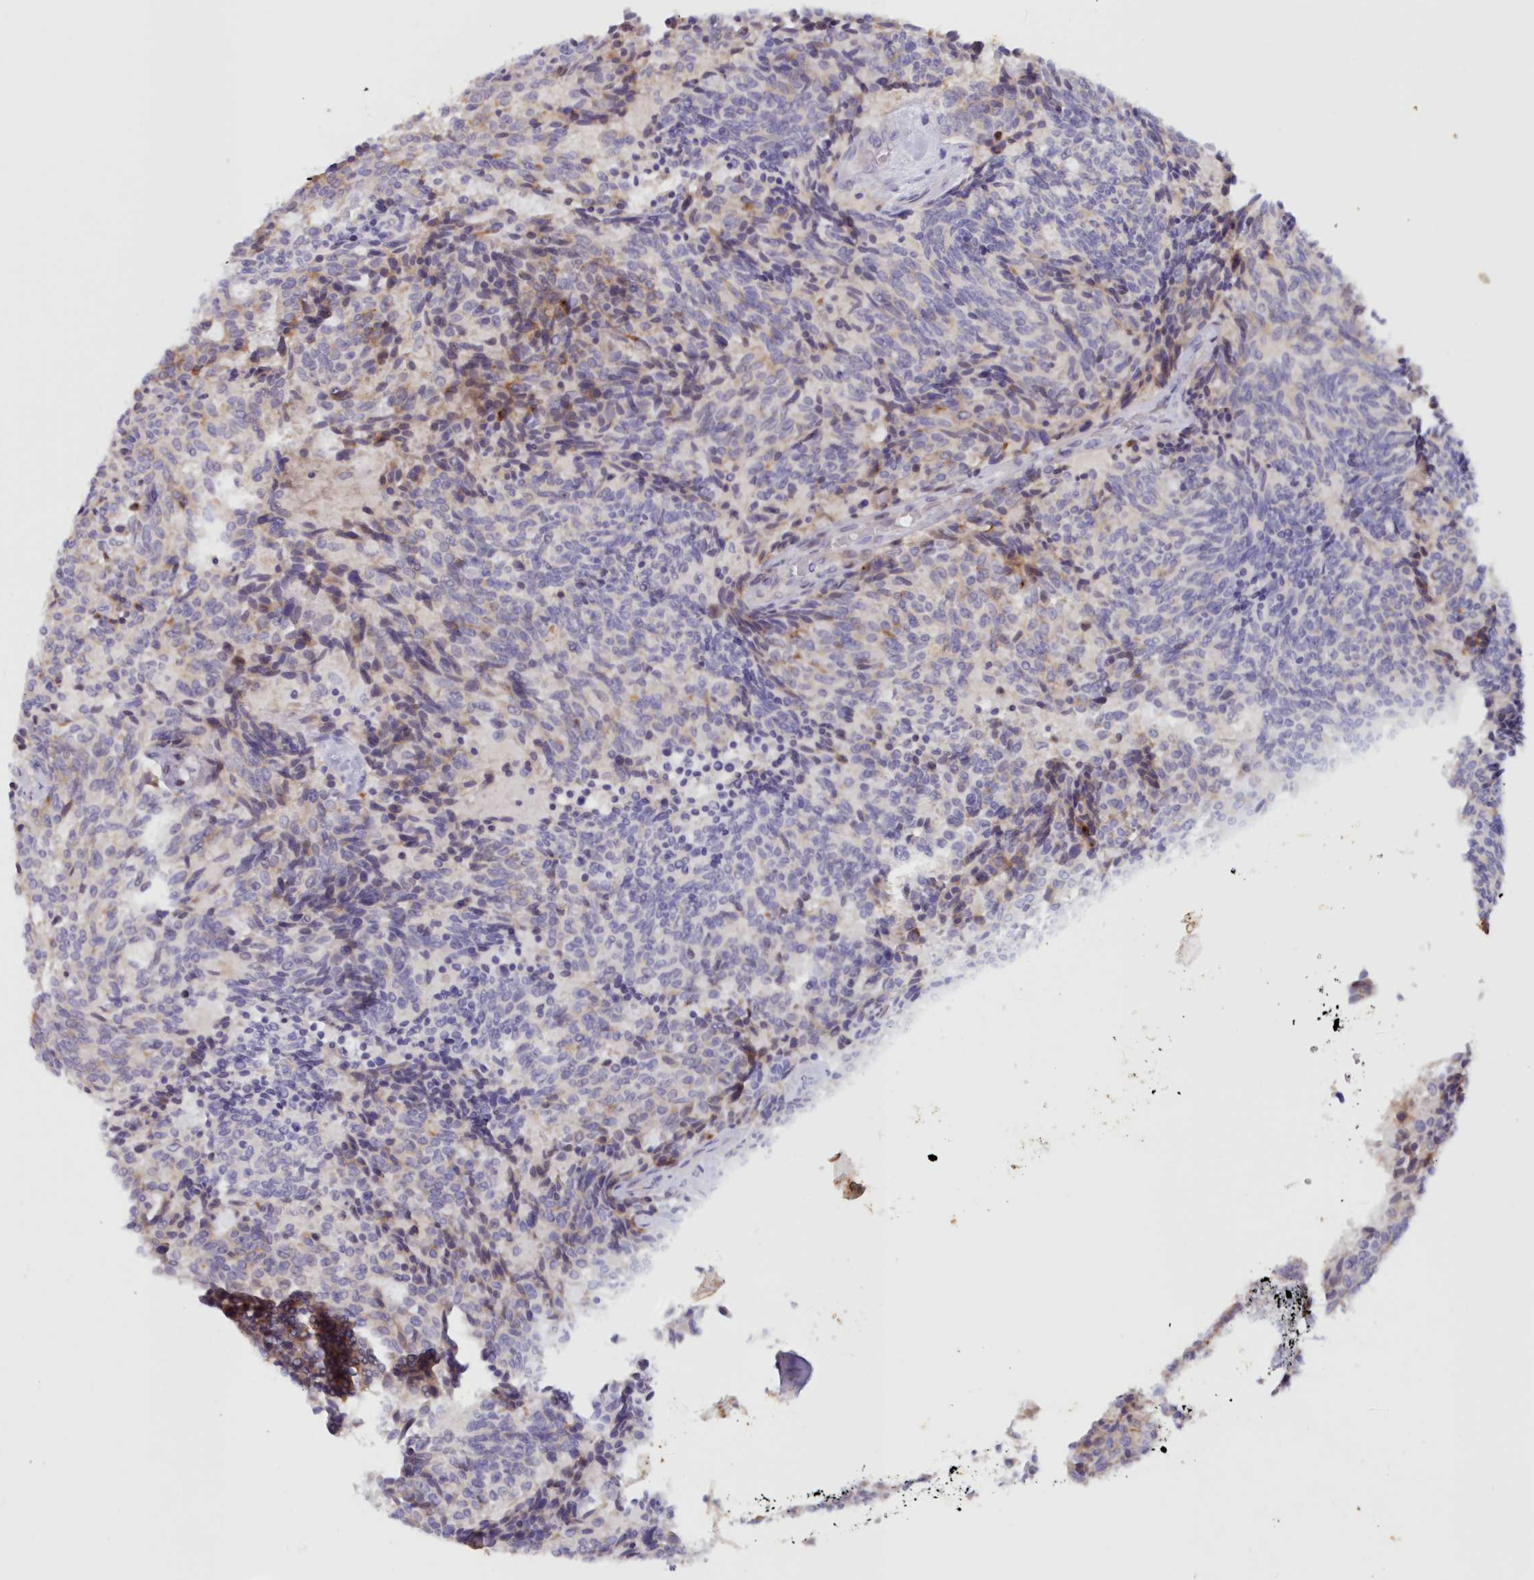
{"staining": {"intensity": "moderate", "quantity": "<25%", "location": "cytoplasmic/membranous"}, "tissue": "carcinoid", "cell_type": "Tumor cells", "image_type": "cancer", "snomed": [{"axis": "morphology", "description": "Carcinoid, malignant, NOS"}, {"axis": "topography", "description": "Pancreas"}], "caption": "Immunohistochemistry photomicrograph of carcinoid stained for a protein (brown), which exhibits low levels of moderate cytoplasmic/membranous expression in approximately <25% of tumor cells.", "gene": "SNED1", "patient": {"sex": "female", "age": 54}}